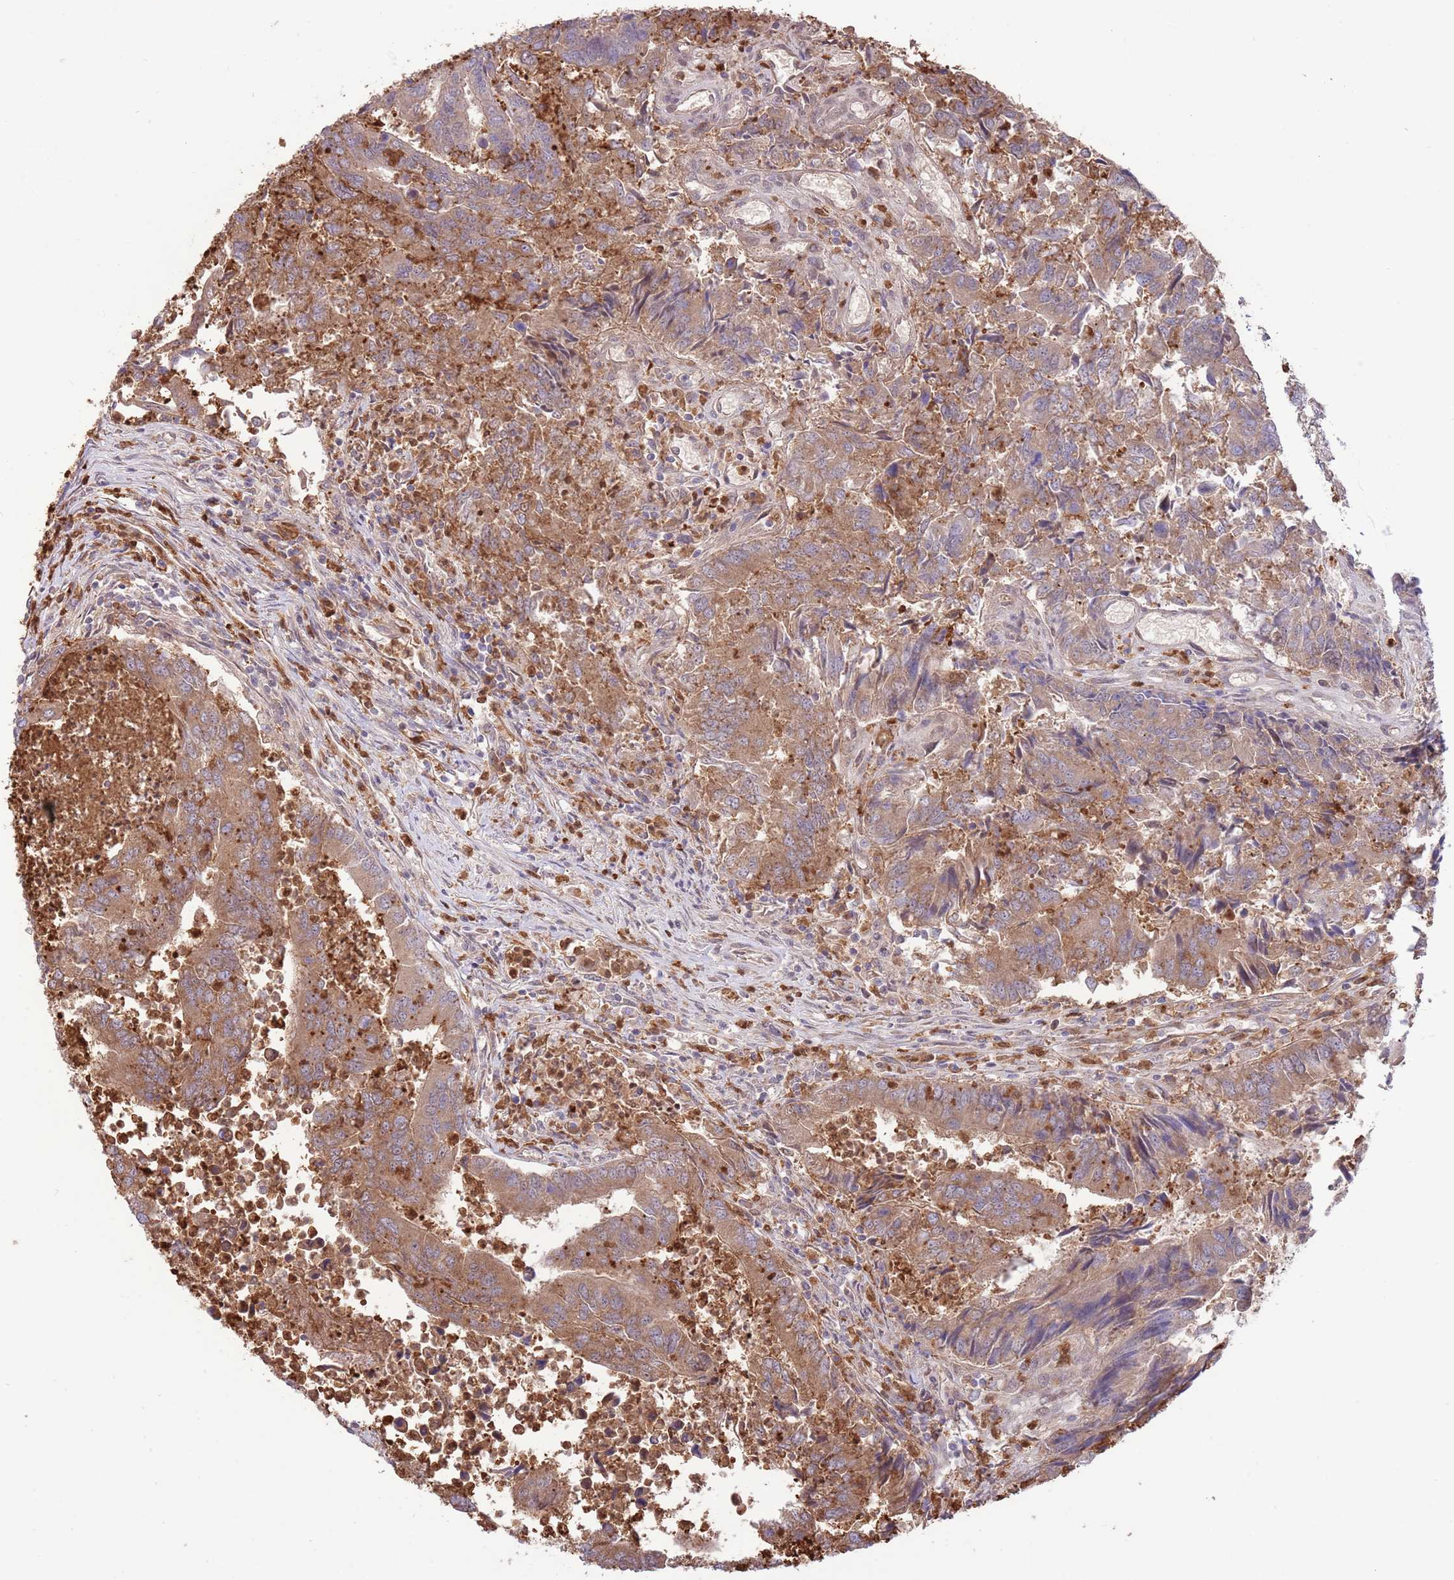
{"staining": {"intensity": "moderate", "quantity": ">75%", "location": "cytoplasmic/membranous"}, "tissue": "colorectal cancer", "cell_type": "Tumor cells", "image_type": "cancer", "snomed": [{"axis": "morphology", "description": "Adenocarcinoma, NOS"}, {"axis": "topography", "description": "Colon"}], "caption": "Brown immunohistochemical staining in human colorectal adenocarcinoma demonstrates moderate cytoplasmic/membranous positivity in approximately >75% of tumor cells. (Stains: DAB (3,3'-diaminobenzidine) in brown, nuclei in blue, Microscopy: brightfield microscopy at high magnification).", "gene": "AMIGO1", "patient": {"sex": "female", "age": 67}}